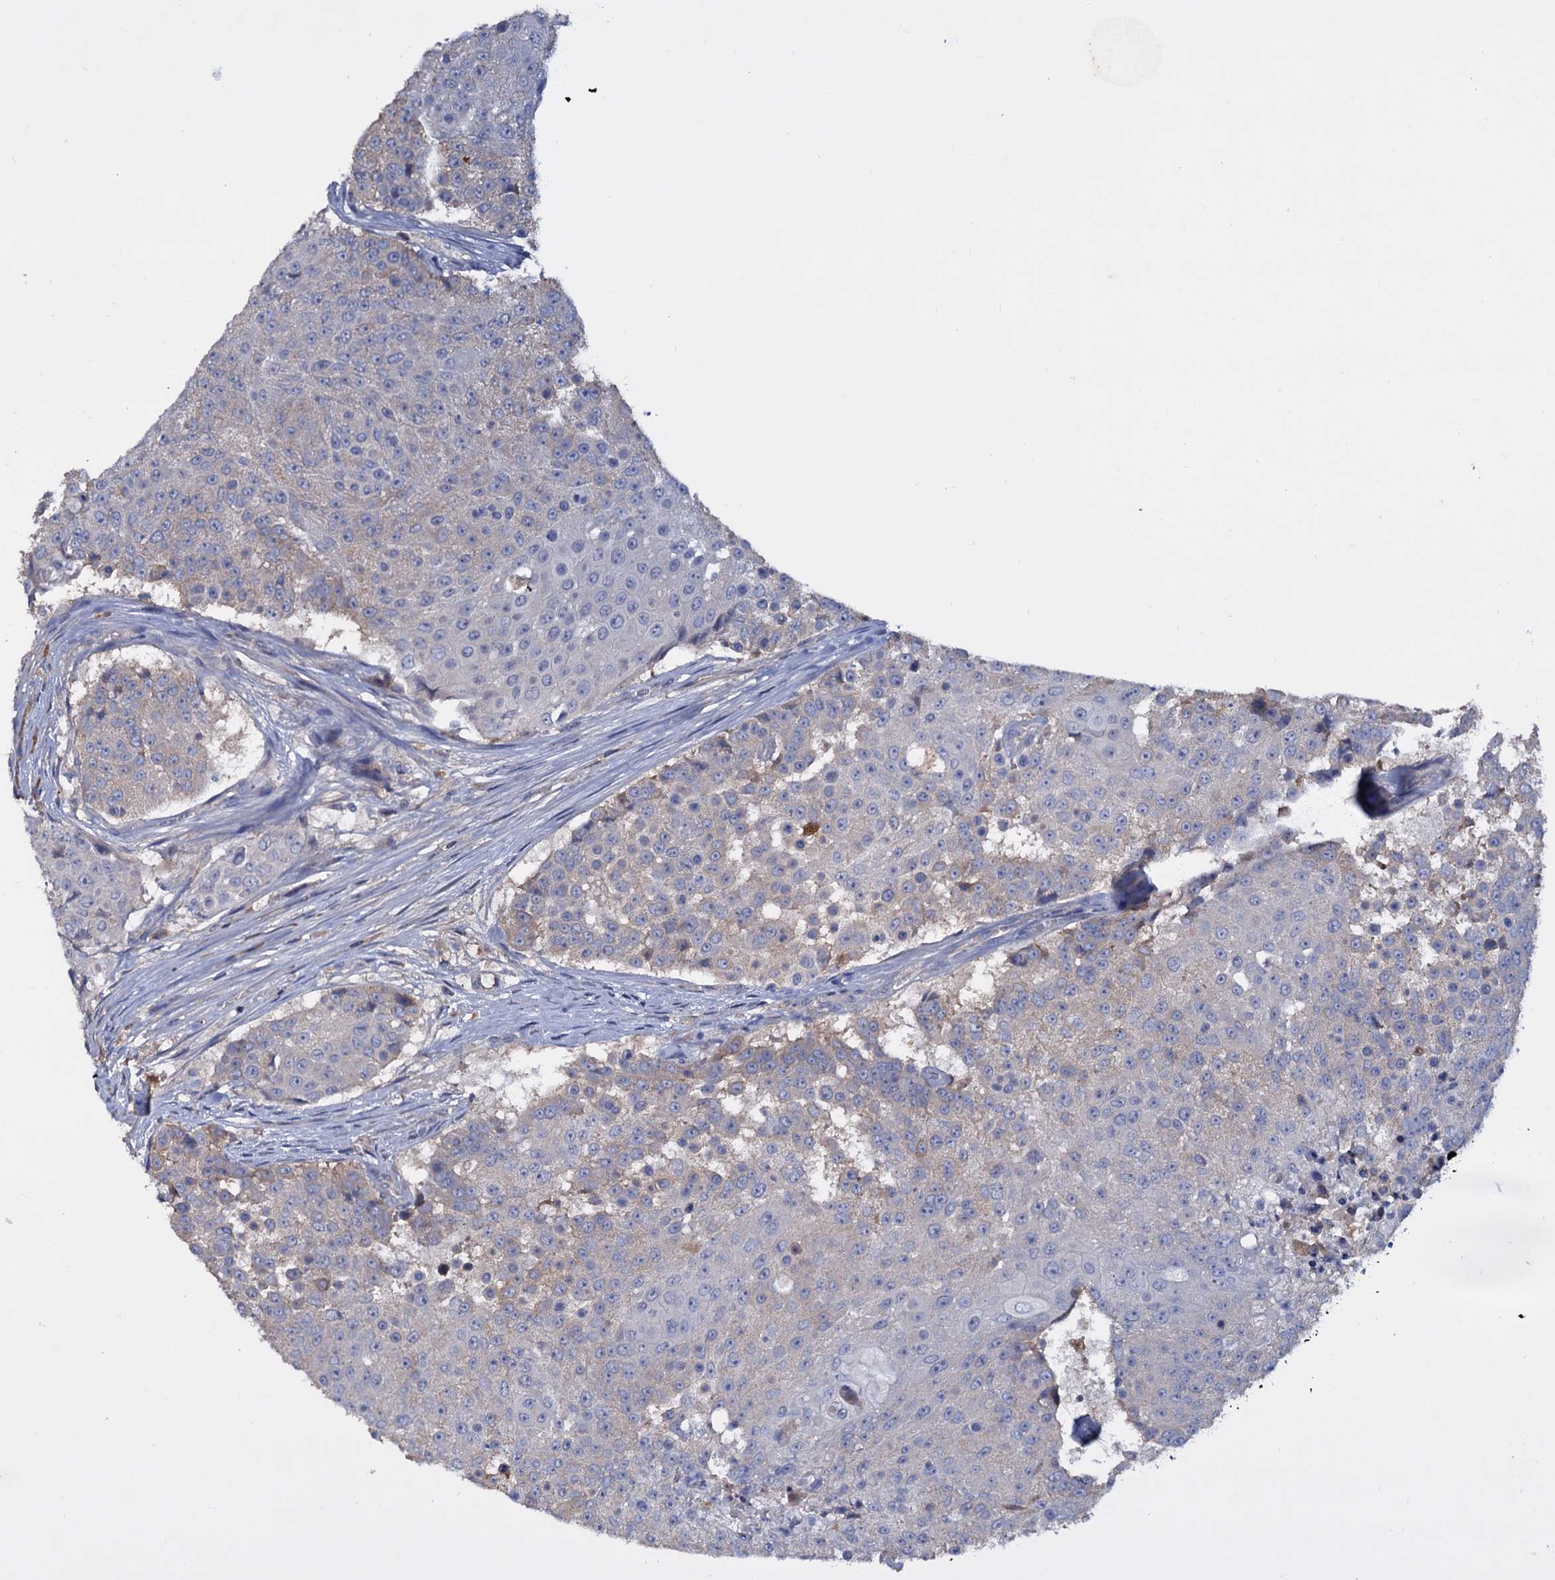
{"staining": {"intensity": "negative", "quantity": "none", "location": "none"}, "tissue": "urothelial cancer", "cell_type": "Tumor cells", "image_type": "cancer", "snomed": [{"axis": "morphology", "description": "Urothelial carcinoma, High grade"}, {"axis": "topography", "description": "Urinary bladder"}], "caption": "Tumor cells are negative for brown protein staining in urothelial cancer. Brightfield microscopy of IHC stained with DAB (3,3'-diaminobenzidine) (brown) and hematoxylin (blue), captured at high magnification.", "gene": "NPAS4", "patient": {"sex": "female", "age": 63}}